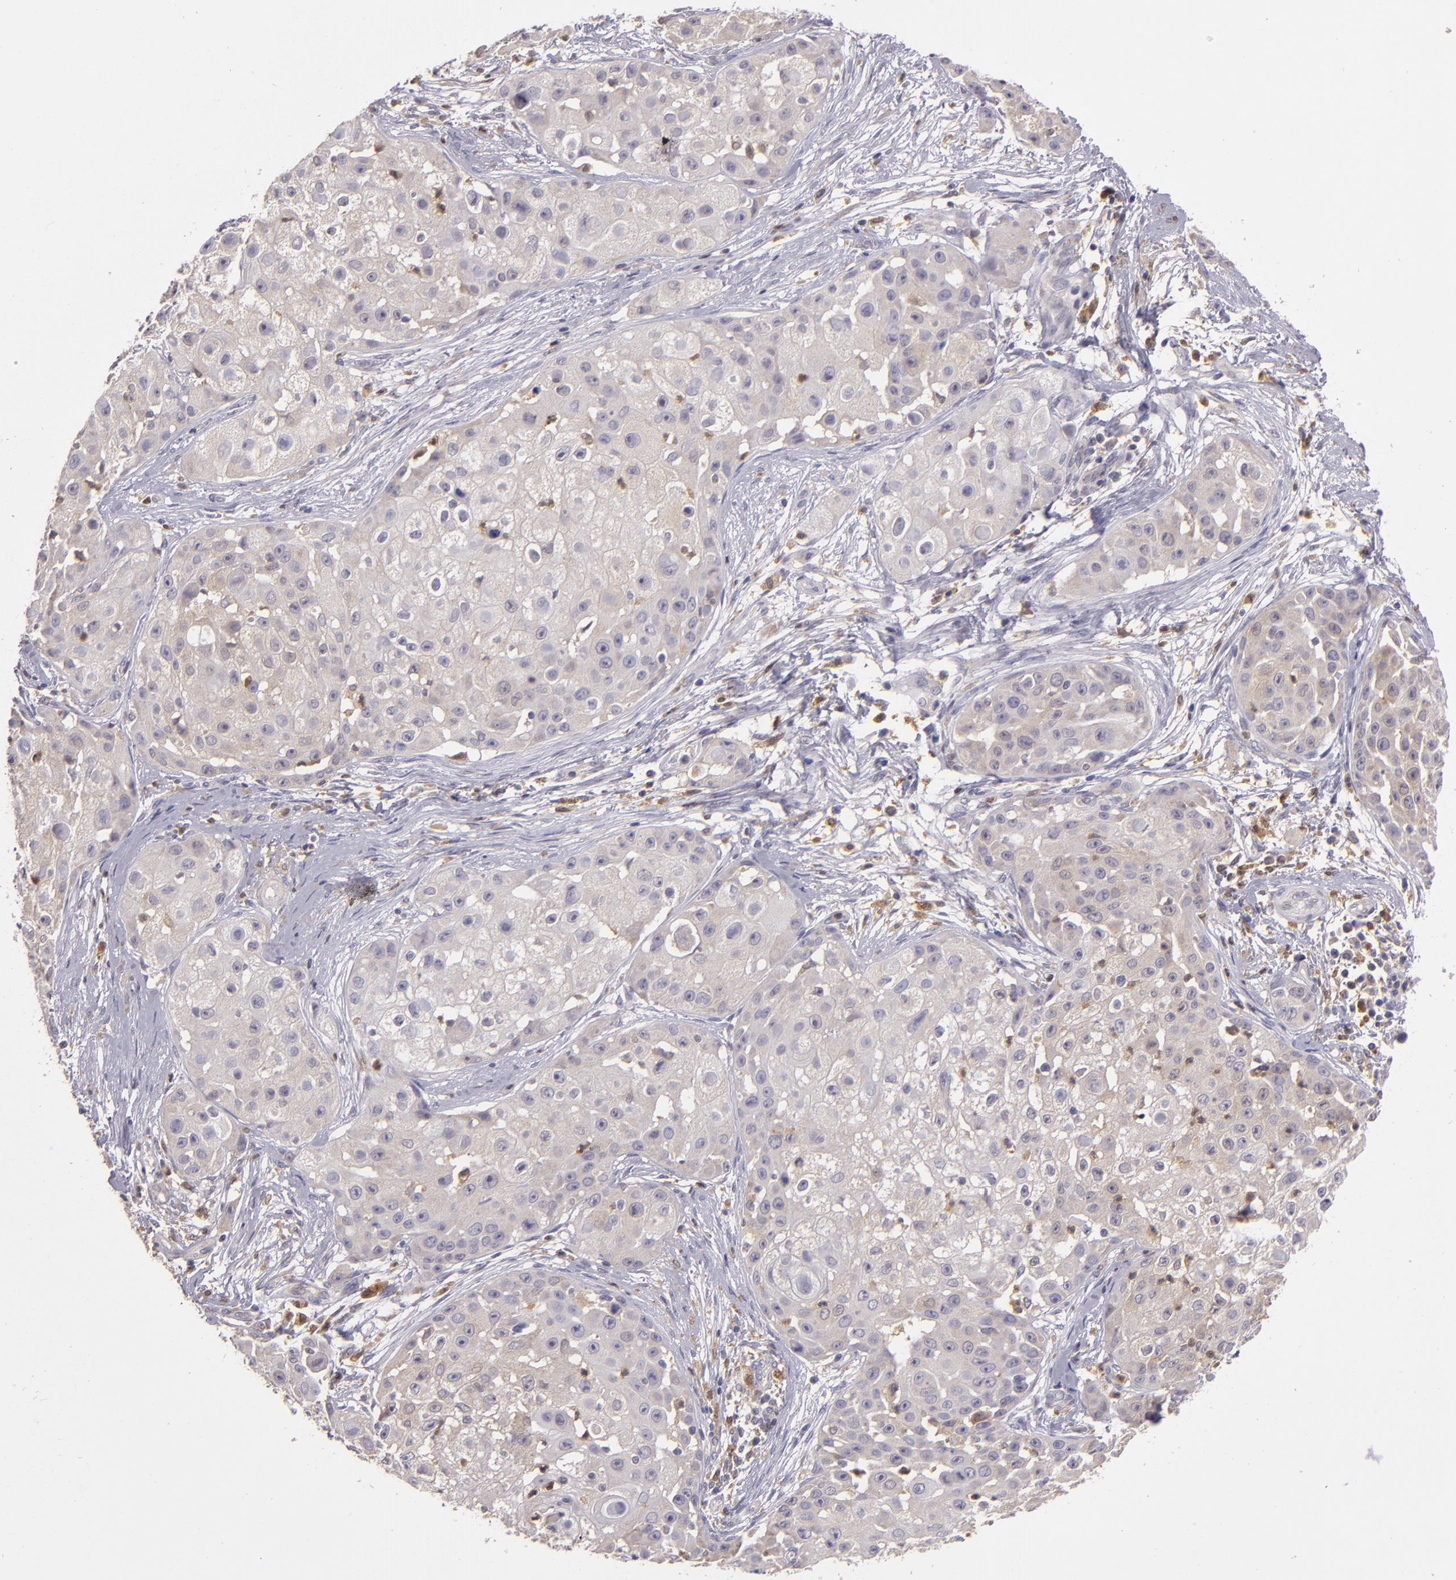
{"staining": {"intensity": "weak", "quantity": "25%-75%", "location": "cytoplasmic/membranous"}, "tissue": "skin cancer", "cell_type": "Tumor cells", "image_type": "cancer", "snomed": [{"axis": "morphology", "description": "Squamous cell carcinoma, NOS"}, {"axis": "topography", "description": "Skin"}], "caption": "IHC micrograph of neoplastic tissue: skin cancer (squamous cell carcinoma) stained using immunohistochemistry reveals low levels of weak protein expression localized specifically in the cytoplasmic/membranous of tumor cells, appearing as a cytoplasmic/membranous brown color.", "gene": "FHIT", "patient": {"sex": "female", "age": 57}}